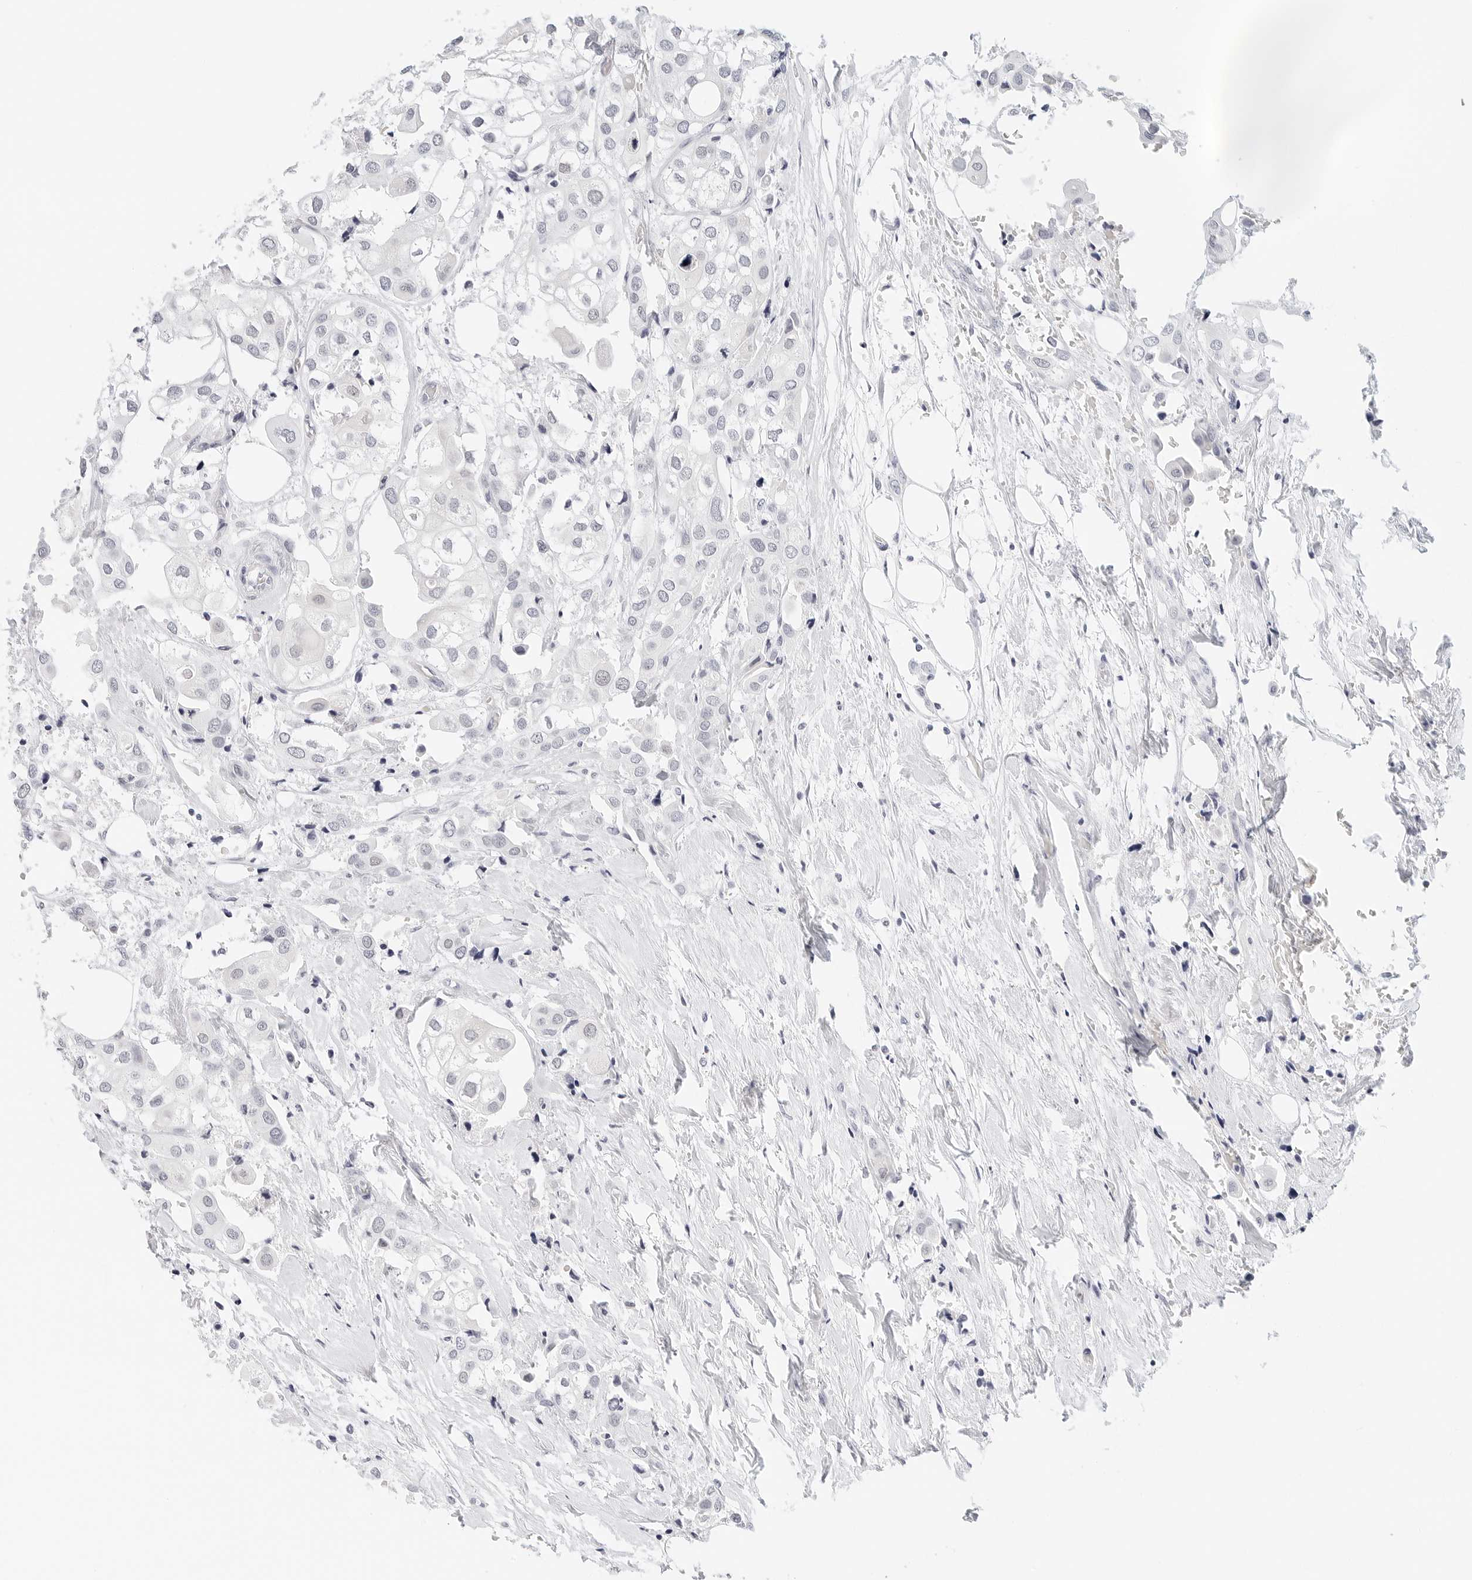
{"staining": {"intensity": "negative", "quantity": "none", "location": "none"}, "tissue": "urothelial cancer", "cell_type": "Tumor cells", "image_type": "cancer", "snomed": [{"axis": "morphology", "description": "Urothelial carcinoma, High grade"}, {"axis": "topography", "description": "Urinary bladder"}], "caption": "The photomicrograph displays no staining of tumor cells in urothelial cancer. (DAB (3,3'-diaminobenzidine) immunohistochemistry (IHC) with hematoxylin counter stain).", "gene": "CD22", "patient": {"sex": "male", "age": 64}}